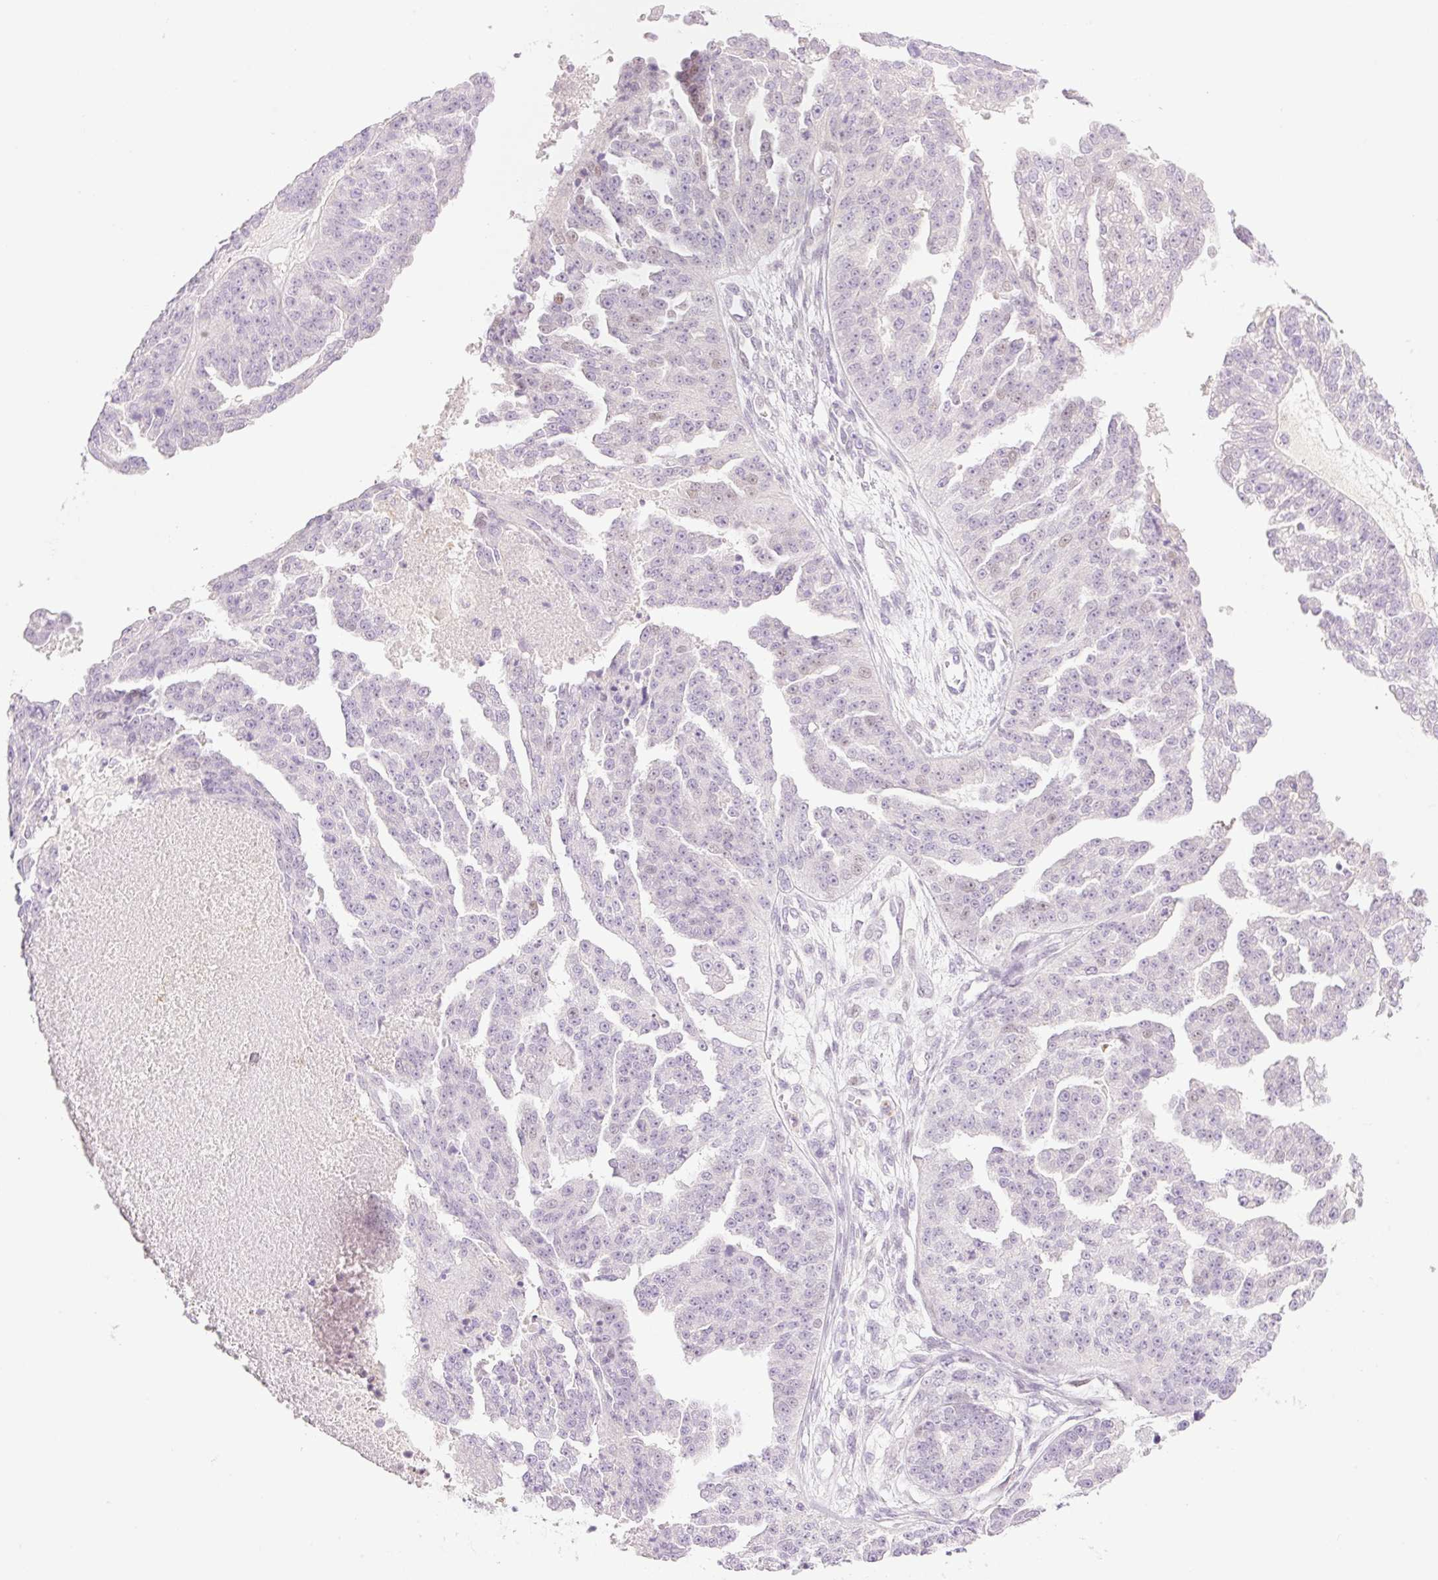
{"staining": {"intensity": "negative", "quantity": "none", "location": "none"}, "tissue": "ovarian cancer", "cell_type": "Tumor cells", "image_type": "cancer", "snomed": [{"axis": "morphology", "description": "Cystadenocarcinoma, serous, NOS"}, {"axis": "topography", "description": "Ovary"}], "caption": "A high-resolution photomicrograph shows immunohistochemistry (IHC) staining of ovarian cancer (serous cystadenocarcinoma), which reveals no significant positivity in tumor cells.", "gene": "TBX15", "patient": {"sex": "female", "age": 58}}